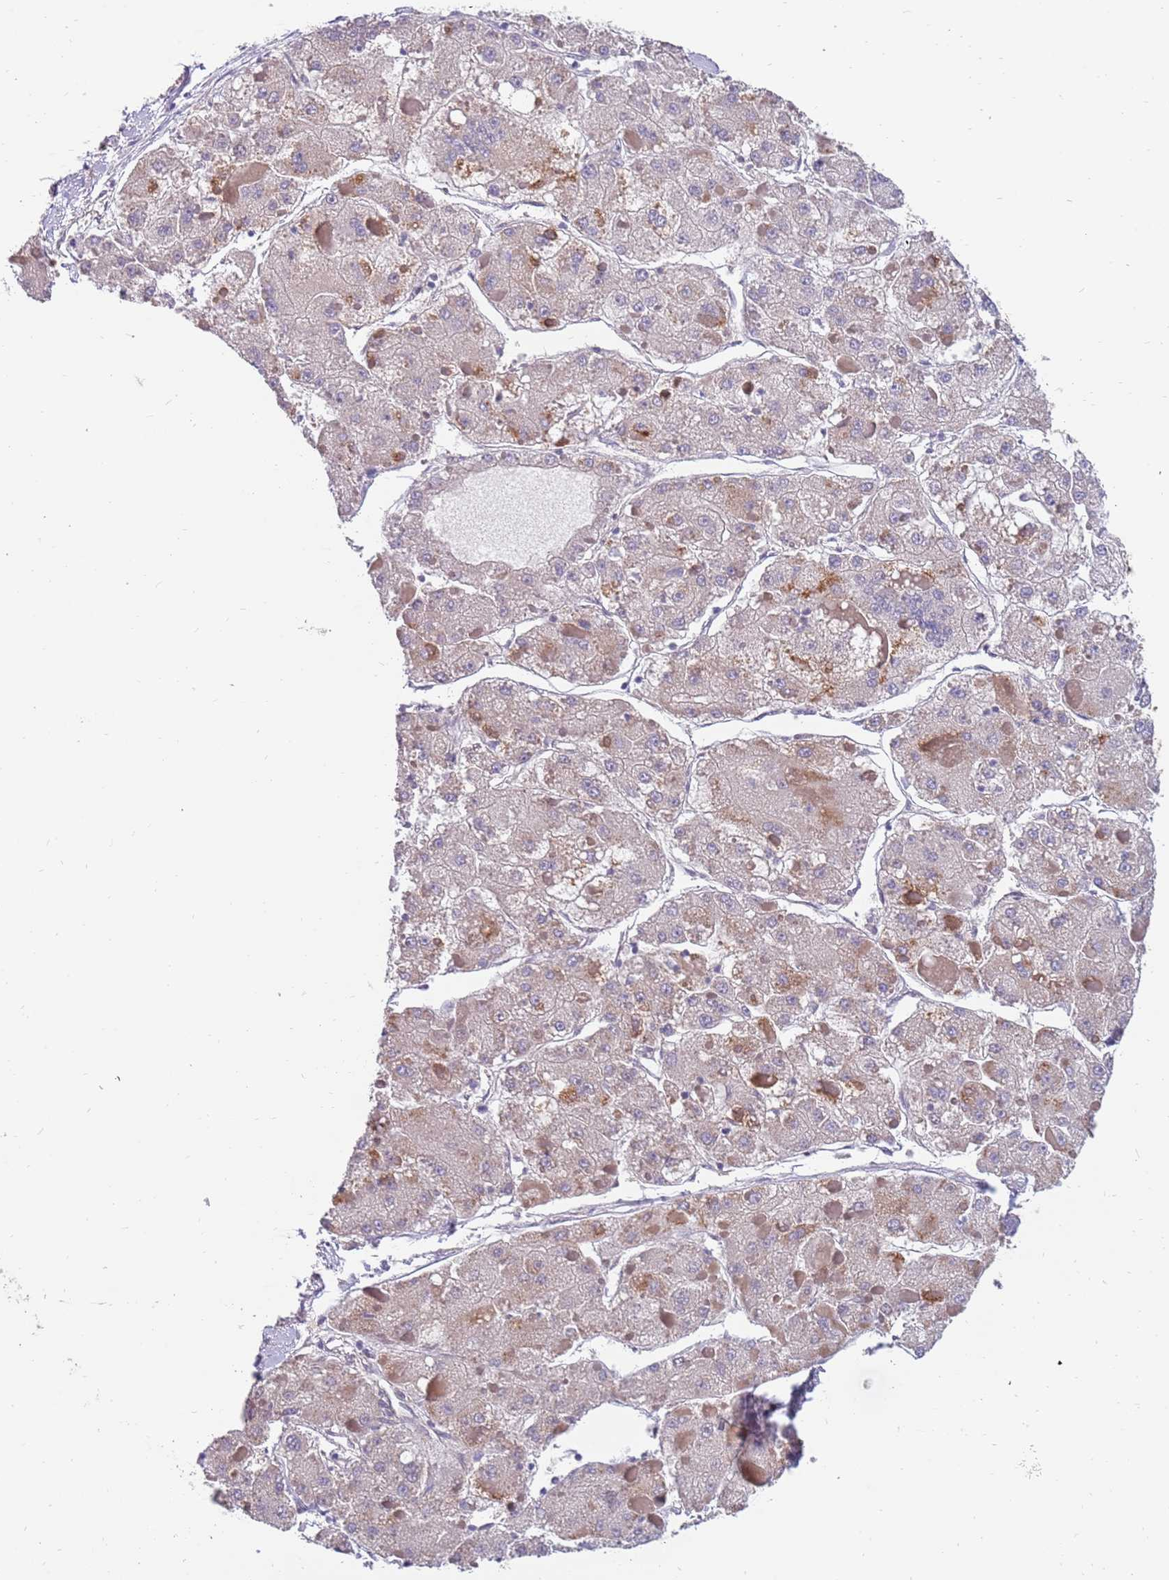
{"staining": {"intensity": "moderate", "quantity": "<25%", "location": "cytoplasmic/membranous"}, "tissue": "liver cancer", "cell_type": "Tumor cells", "image_type": "cancer", "snomed": [{"axis": "morphology", "description": "Carcinoma, Hepatocellular, NOS"}, {"axis": "topography", "description": "Liver"}], "caption": "Hepatocellular carcinoma (liver) stained with a brown dye demonstrates moderate cytoplasmic/membranous positive positivity in about <25% of tumor cells.", "gene": "ZNF746", "patient": {"sex": "female", "age": 73}}